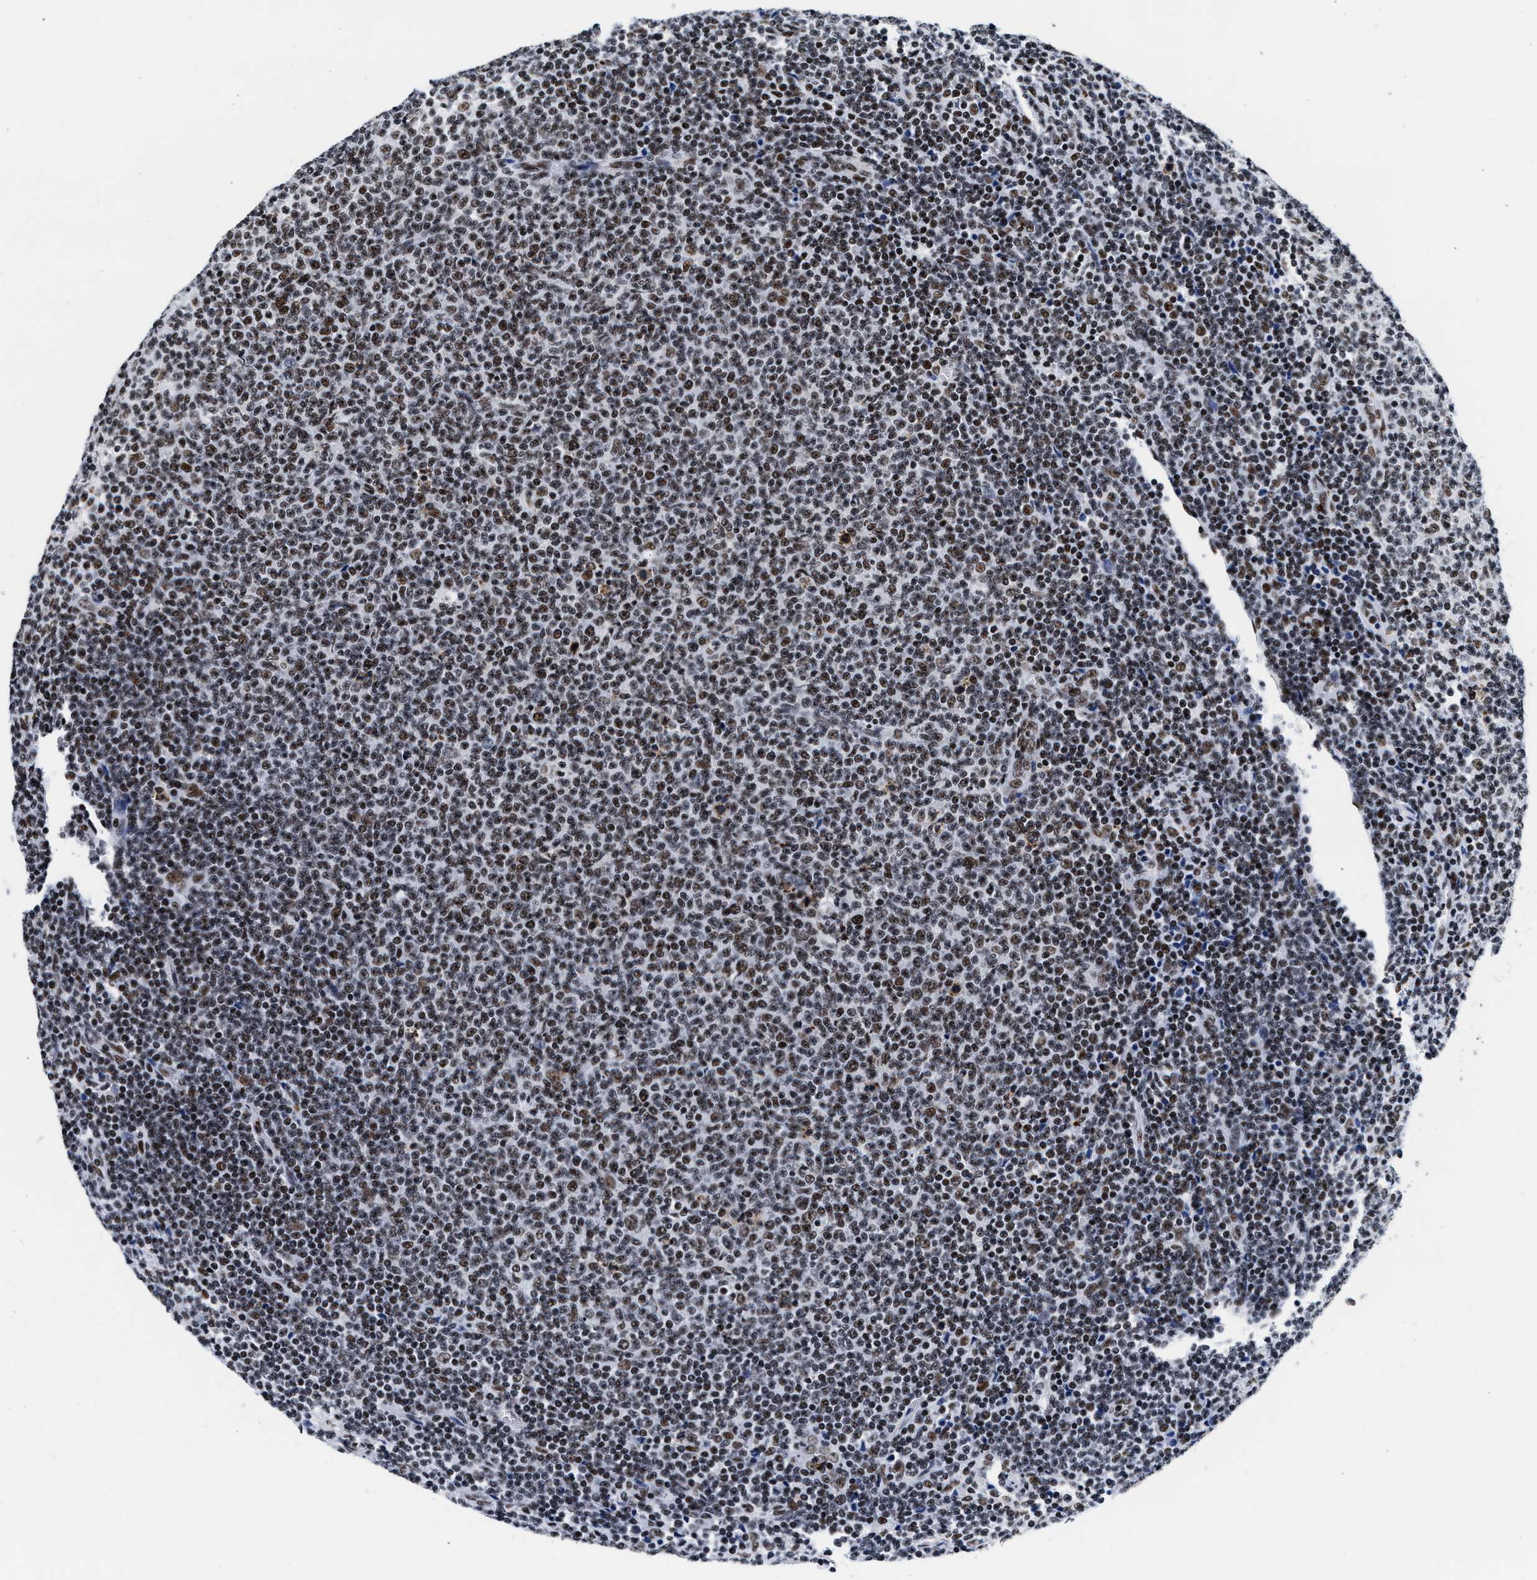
{"staining": {"intensity": "moderate", "quantity": ">75%", "location": "nuclear"}, "tissue": "lymphoma", "cell_type": "Tumor cells", "image_type": "cancer", "snomed": [{"axis": "morphology", "description": "Malignant lymphoma, non-Hodgkin's type, Low grade"}, {"axis": "topography", "description": "Lymph node"}], "caption": "This micrograph shows lymphoma stained with immunohistochemistry to label a protein in brown. The nuclear of tumor cells show moderate positivity for the protein. Nuclei are counter-stained blue.", "gene": "RAD21", "patient": {"sex": "male", "age": 66}}